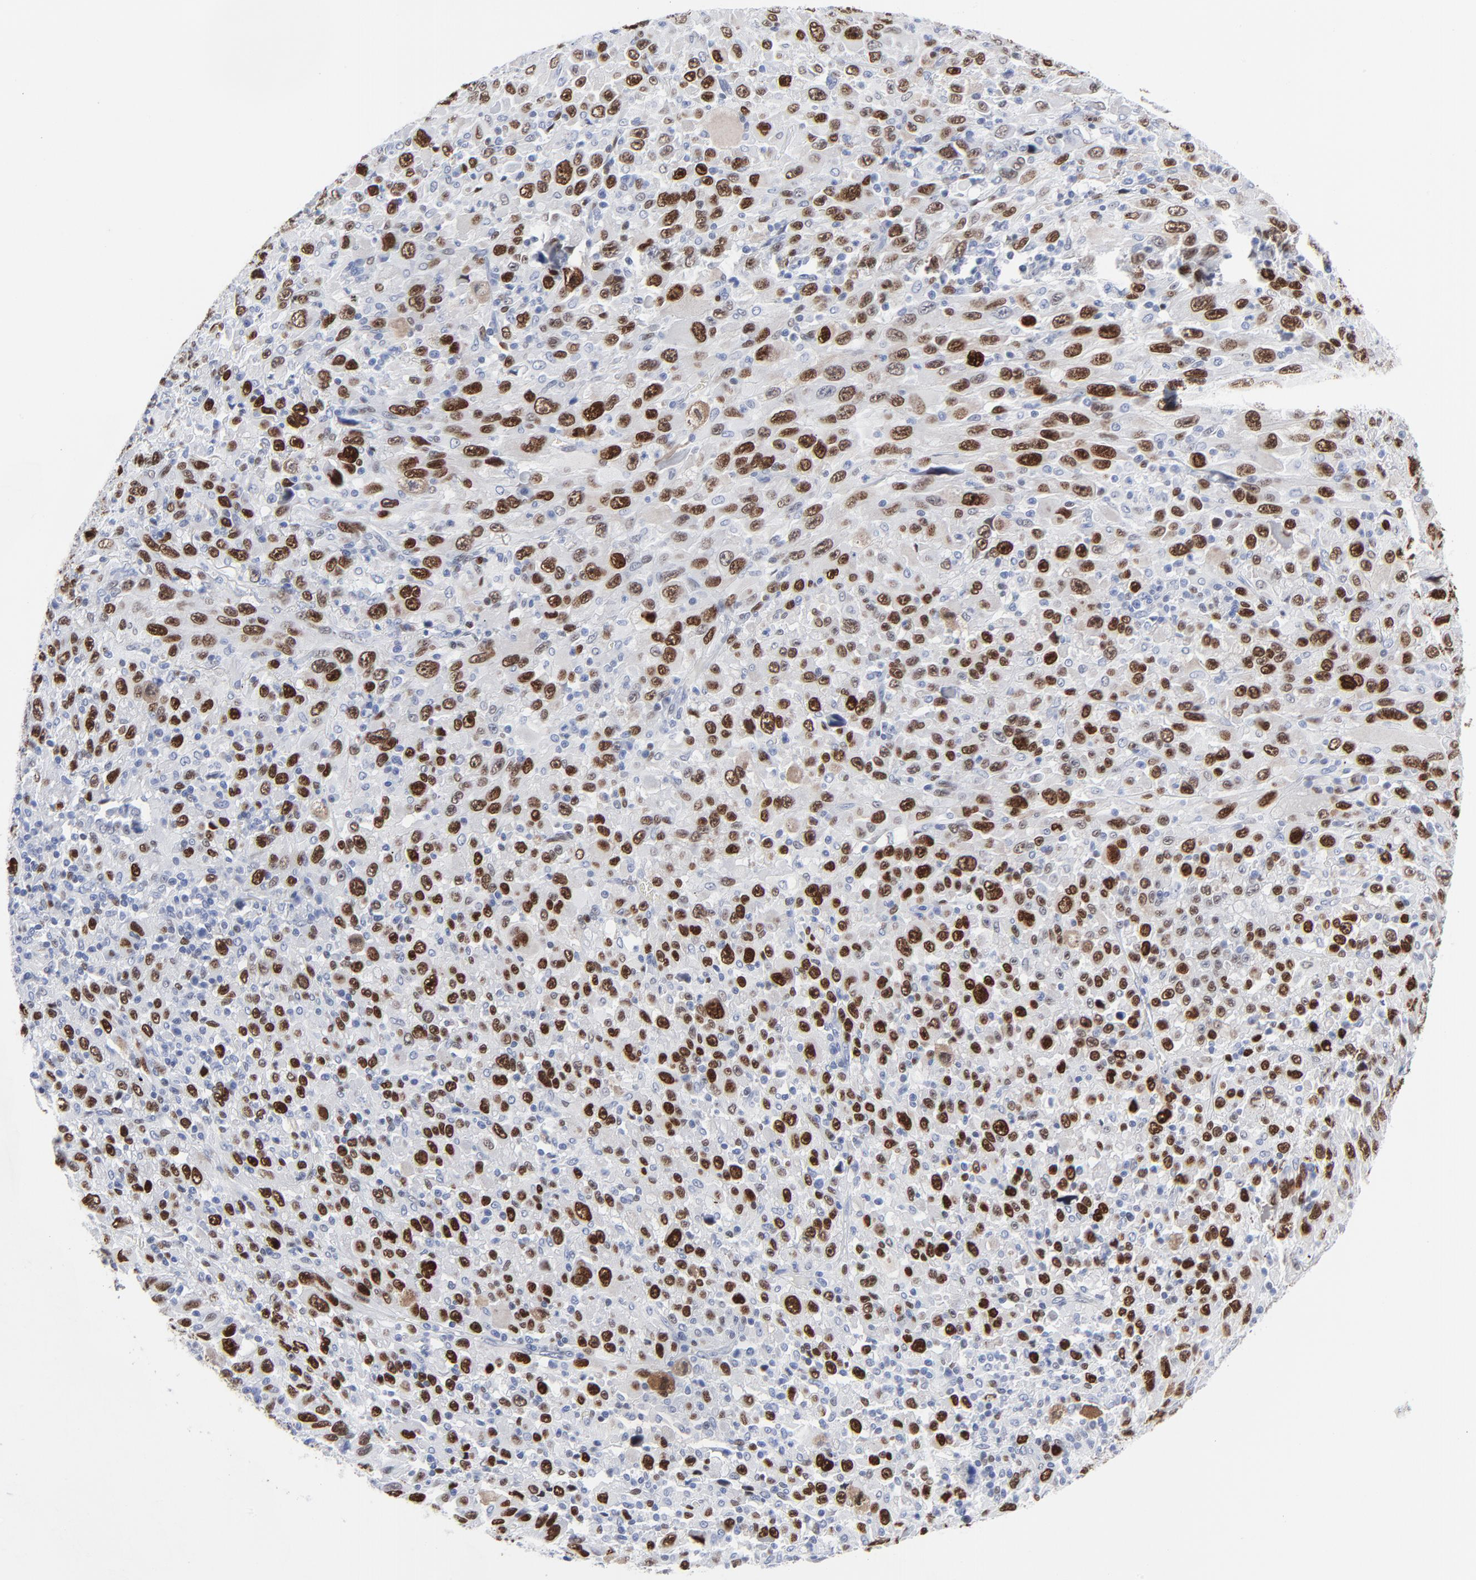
{"staining": {"intensity": "strong", "quantity": ">75%", "location": "nuclear"}, "tissue": "melanoma", "cell_type": "Tumor cells", "image_type": "cancer", "snomed": [{"axis": "morphology", "description": "Malignant melanoma, Metastatic site"}, {"axis": "topography", "description": "Skin"}], "caption": "This is an image of IHC staining of malignant melanoma (metastatic site), which shows strong staining in the nuclear of tumor cells.", "gene": "JUN", "patient": {"sex": "female", "age": 56}}